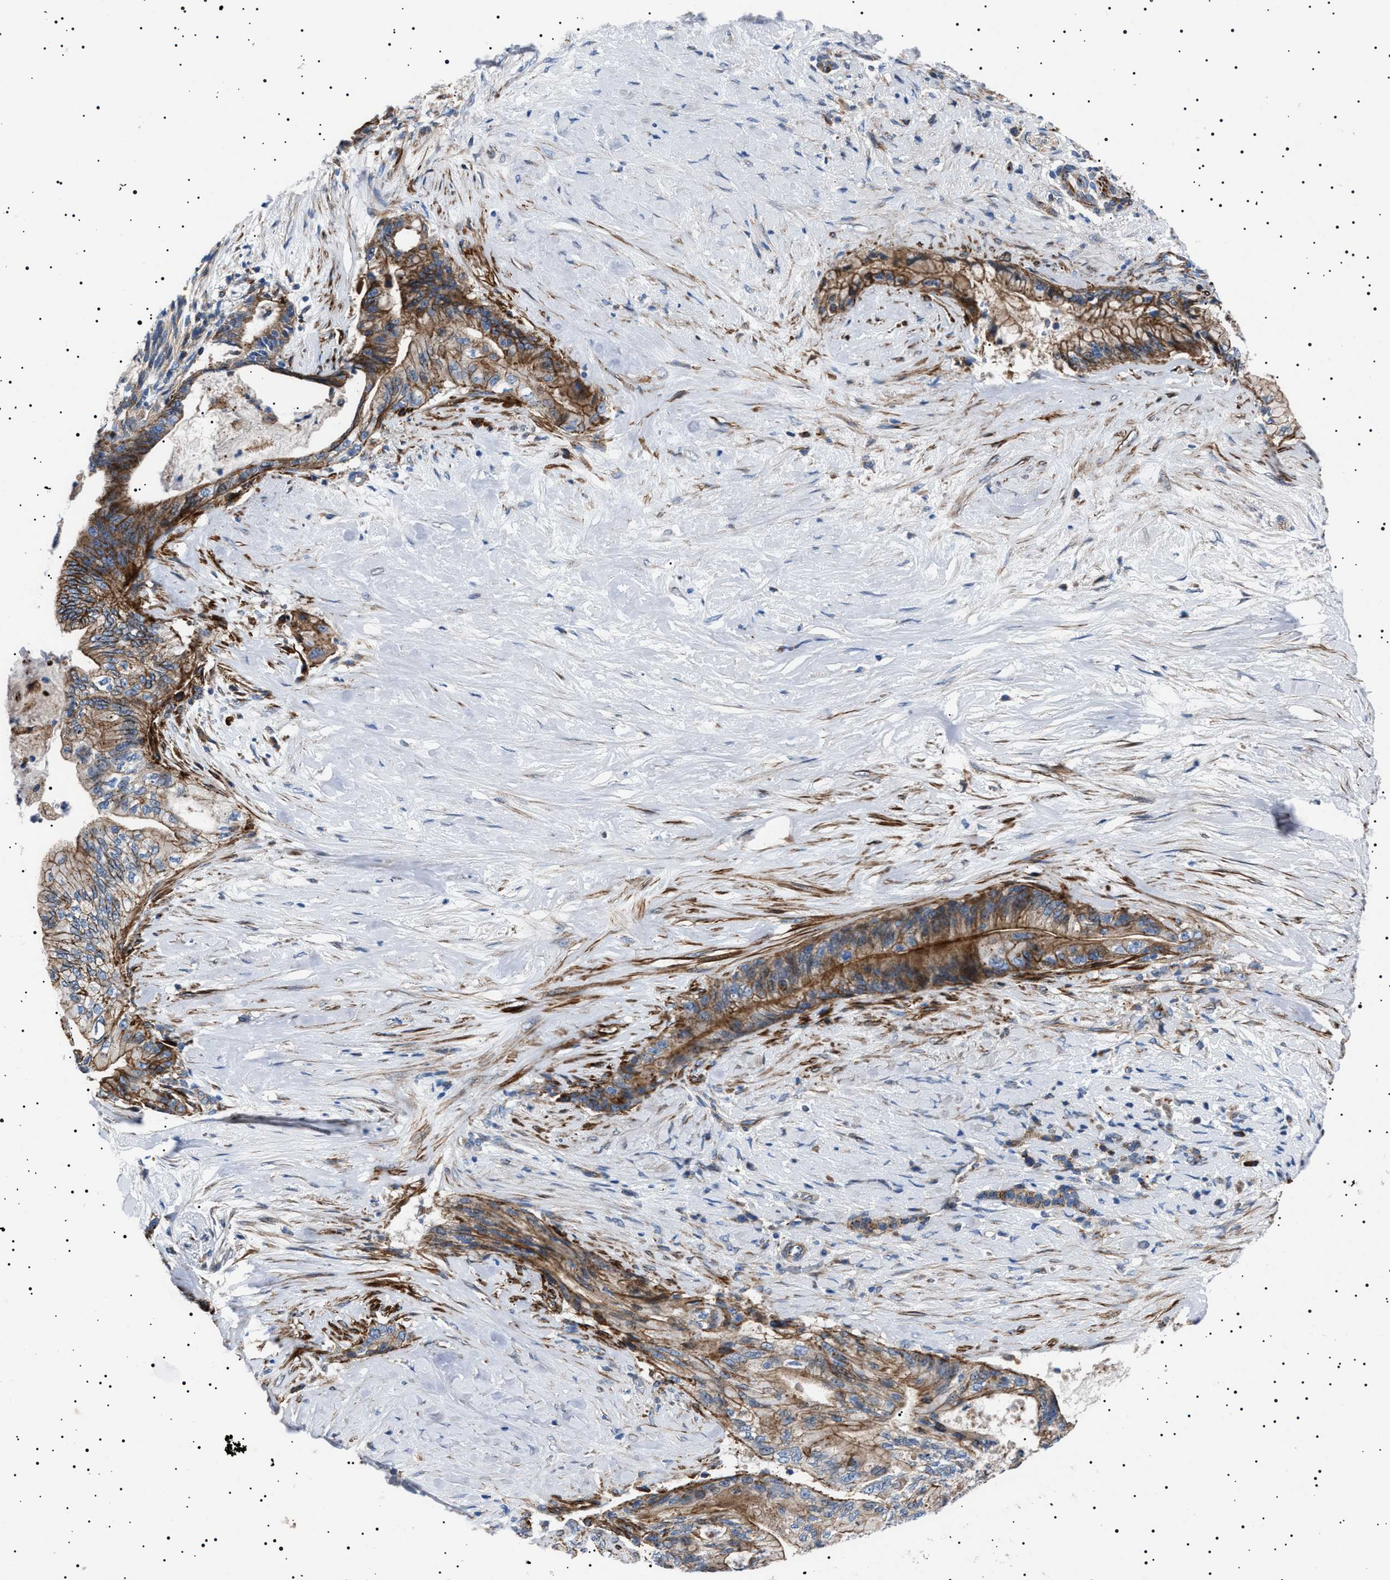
{"staining": {"intensity": "moderate", "quantity": ">75%", "location": "cytoplasmic/membranous"}, "tissue": "pancreatic cancer", "cell_type": "Tumor cells", "image_type": "cancer", "snomed": [{"axis": "morphology", "description": "Adenocarcinoma, NOS"}, {"axis": "topography", "description": "Pancreas"}], "caption": "A micrograph of human pancreatic cancer (adenocarcinoma) stained for a protein exhibits moderate cytoplasmic/membranous brown staining in tumor cells.", "gene": "NEU1", "patient": {"sex": "male", "age": 59}}